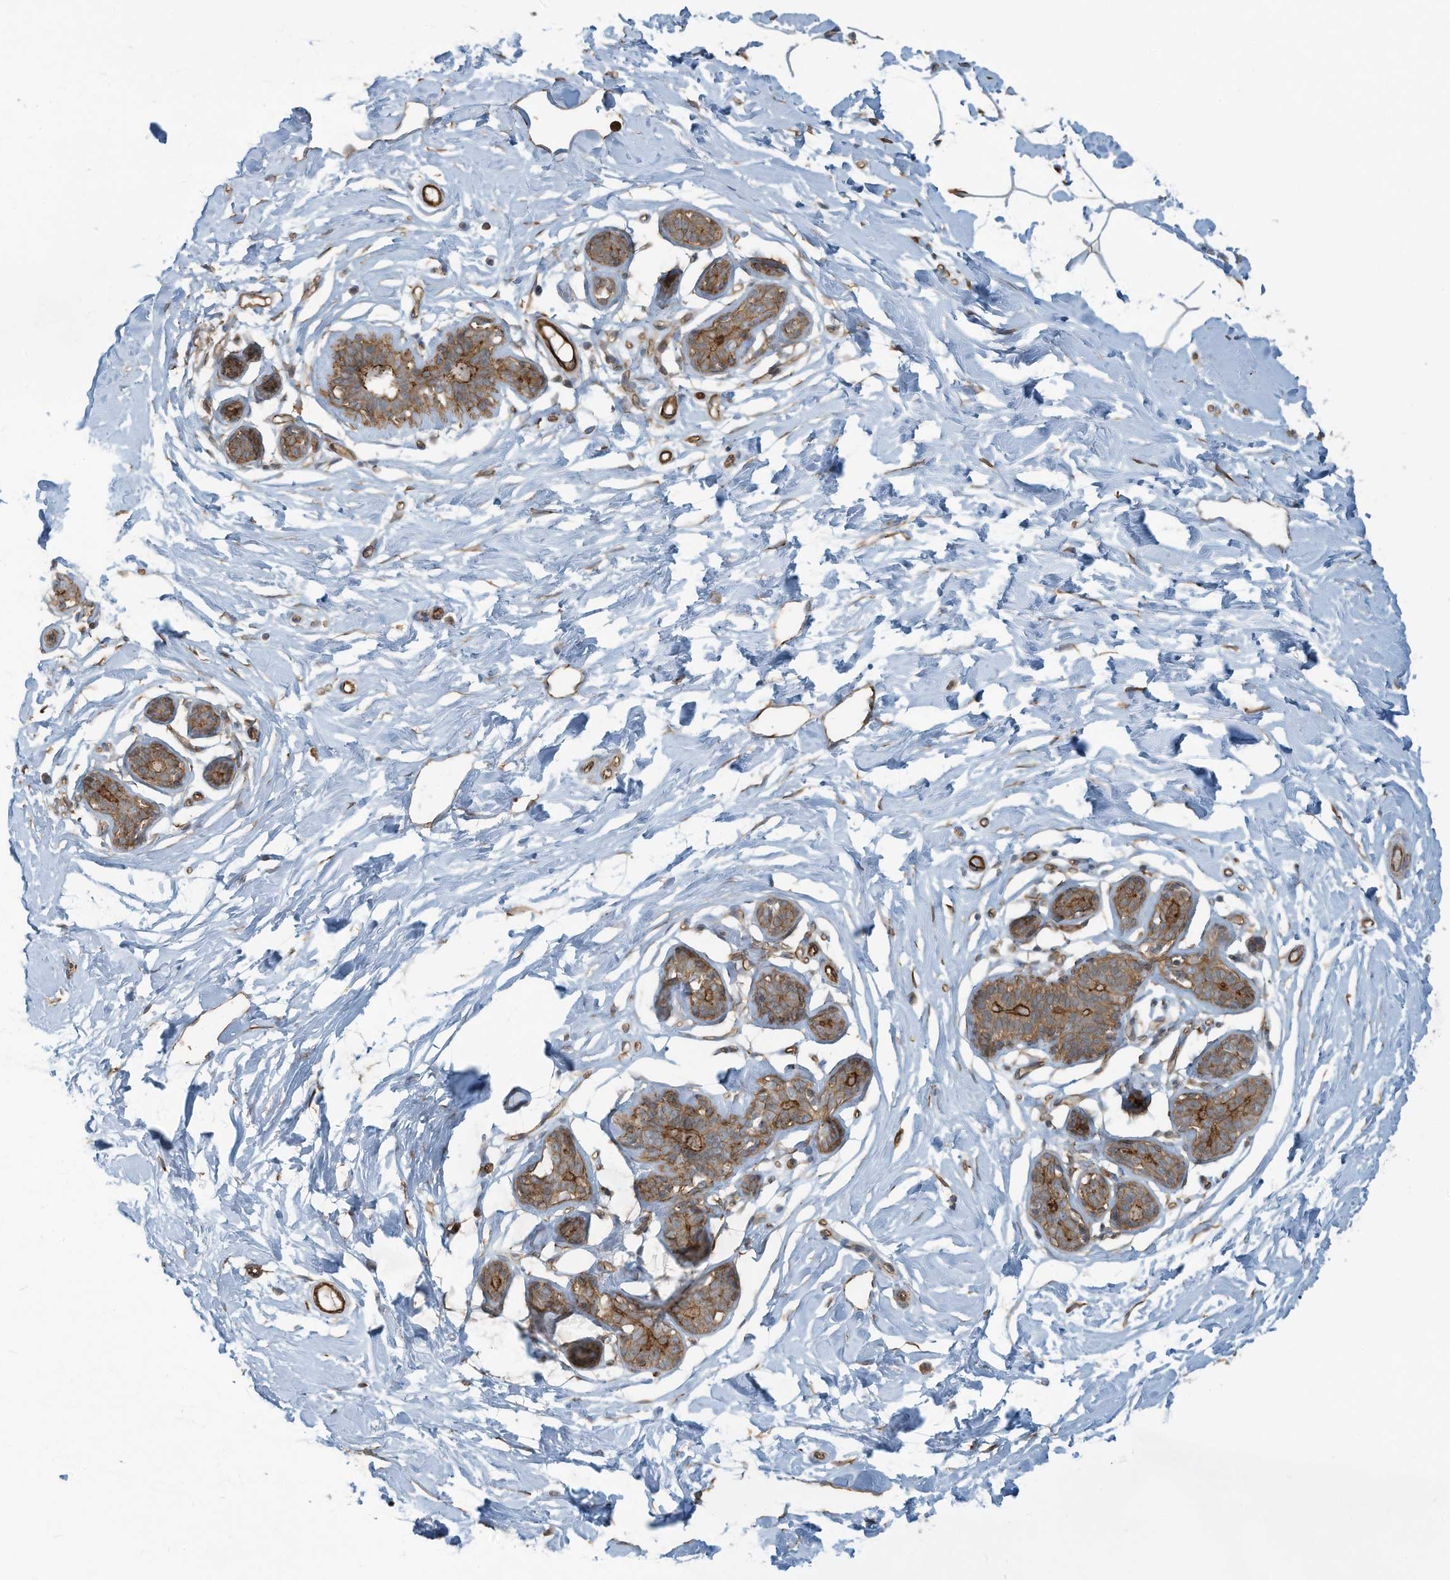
{"staining": {"intensity": "negative", "quantity": "none", "location": "none"}, "tissue": "adipose tissue", "cell_type": "Adipocytes", "image_type": "normal", "snomed": [{"axis": "morphology", "description": "Normal tissue, NOS"}, {"axis": "topography", "description": "Breast"}], "caption": "Immunohistochemistry (IHC) micrograph of normal human adipose tissue stained for a protein (brown), which displays no positivity in adipocytes.", "gene": "SLC9A2", "patient": {"sex": "female", "age": 23}}